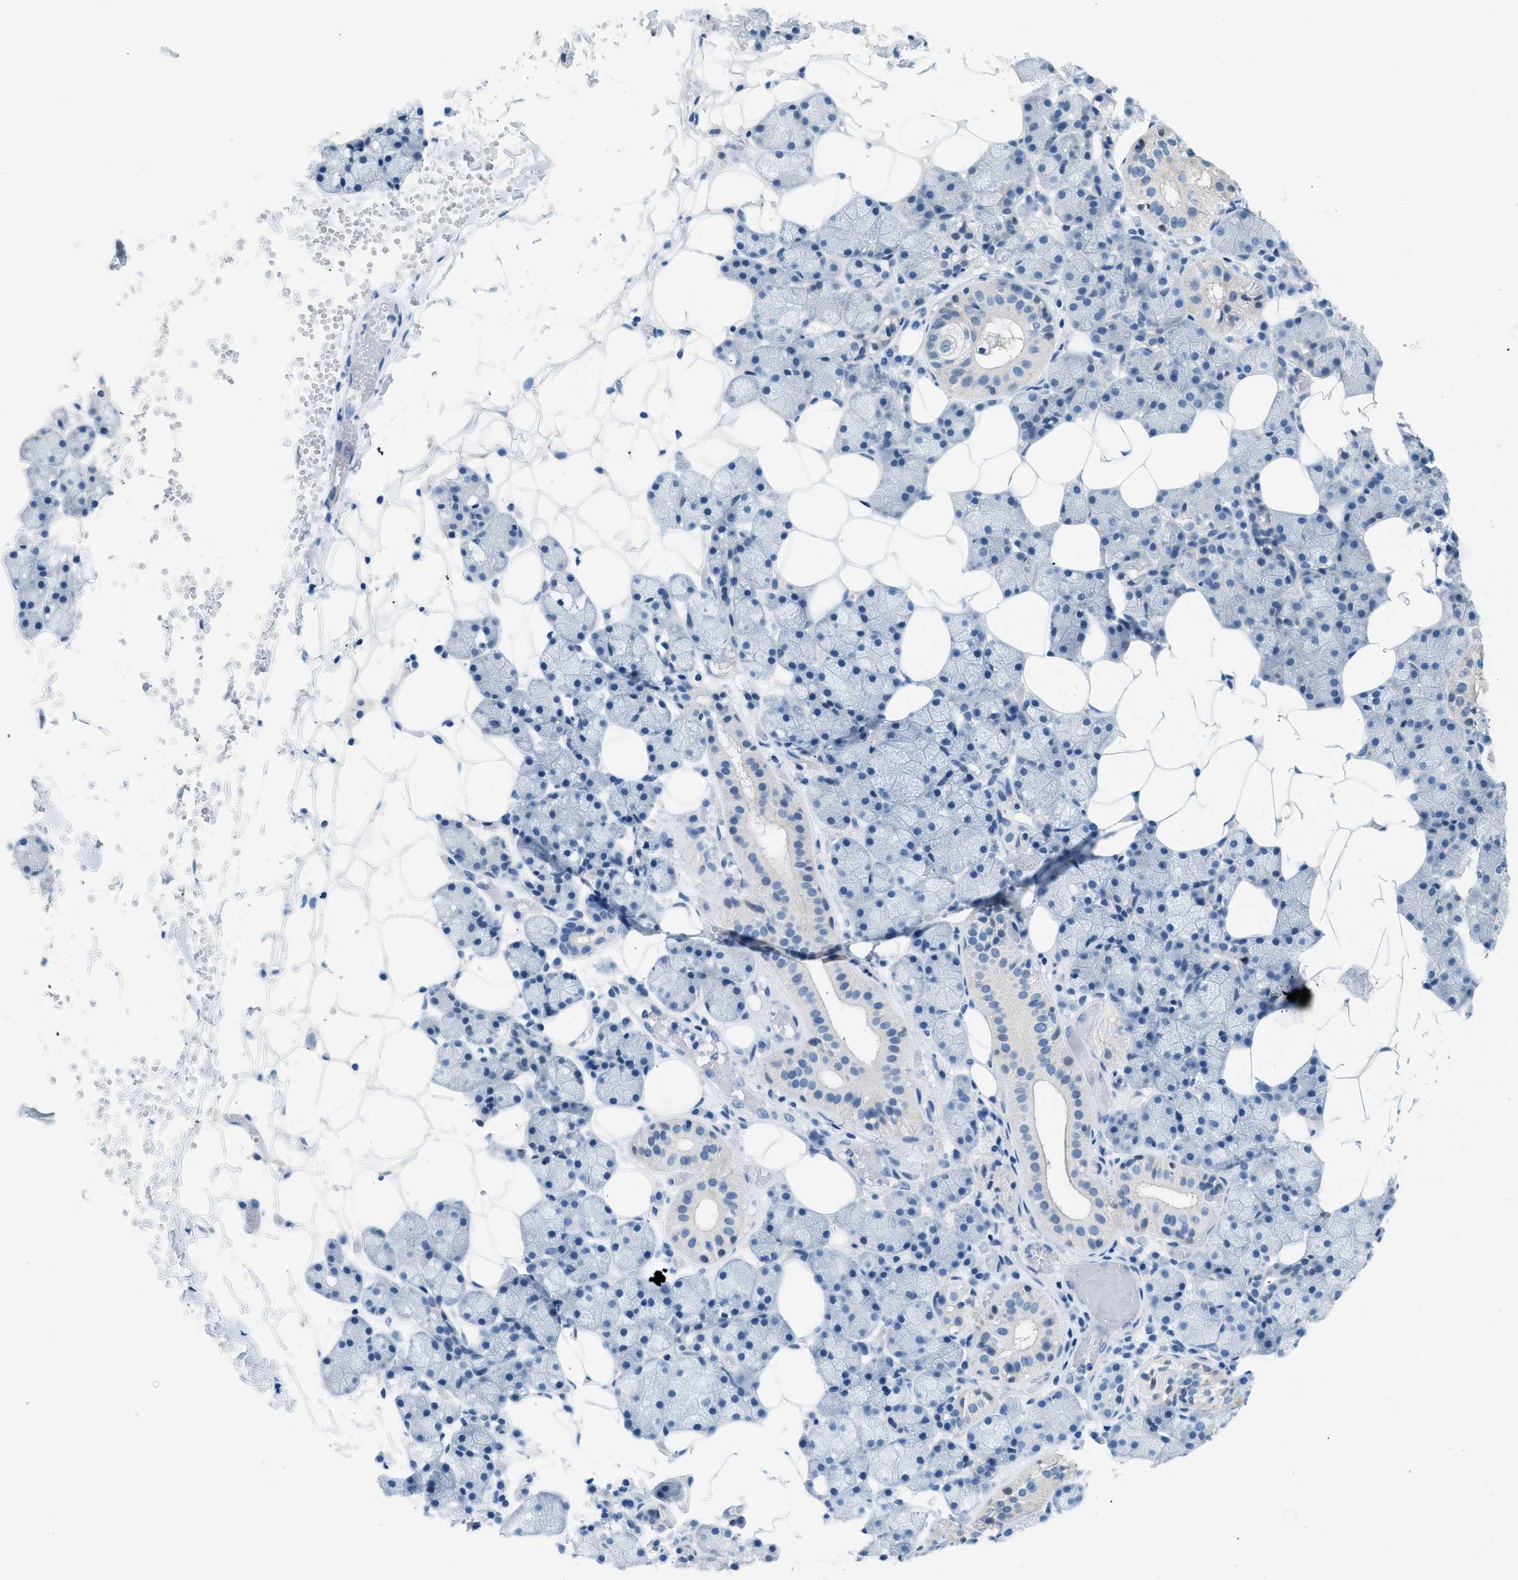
{"staining": {"intensity": "negative", "quantity": "none", "location": "none"}, "tissue": "salivary gland", "cell_type": "Glandular cells", "image_type": "normal", "snomed": [{"axis": "morphology", "description": "Normal tissue, NOS"}, {"axis": "topography", "description": "Salivary gland"}], "caption": "High power microscopy photomicrograph of an immunohistochemistry micrograph of unremarkable salivary gland, revealing no significant staining in glandular cells.", "gene": "SPAM1", "patient": {"sex": "female", "age": 33}}